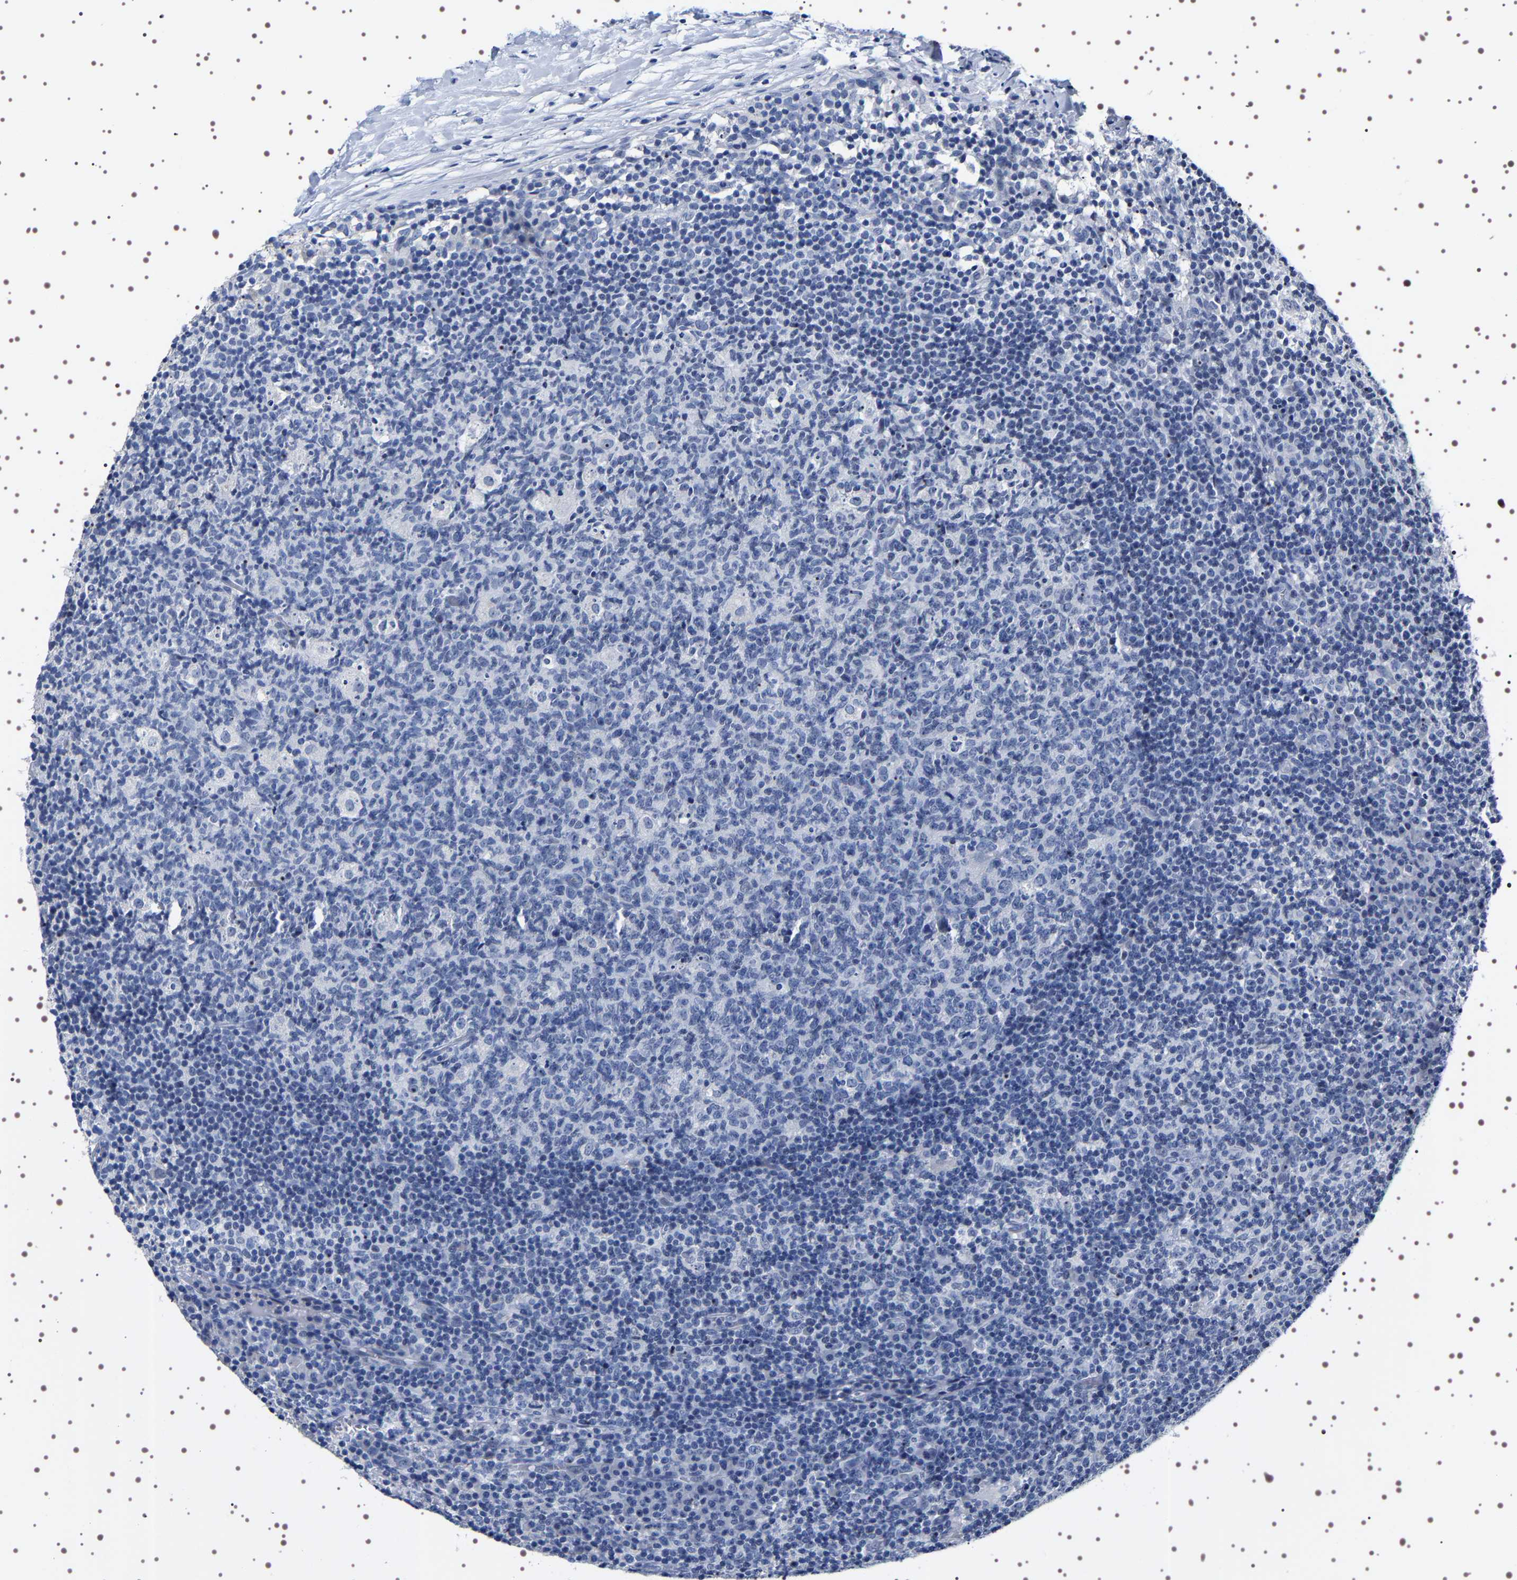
{"staining": {"intensity": "negative", "quantity": "none", "location": "none"}, "tissue": "lymph node", "cell_type": "Germinal center cells", "image_type": "normal", "snomed": [{"axis": "morphology", "description": "Normal tissue, NOS"}, {"axis": "morphology", "description": "Inflammation, NOS"}, {"axis": "topography", "description": "Lymph node"}], "caption": "Immunohistochemical staining of normal lymph node demonstrates no significant expression in germinal center cells. The staining was performed using DAB to visualize the protein expression in brown, while the nuclei were stained in blue with hematoxylin (Magnification: 20x).", "gene": "UBQLN3", "patient": {"sex": "male", "age": 55}}